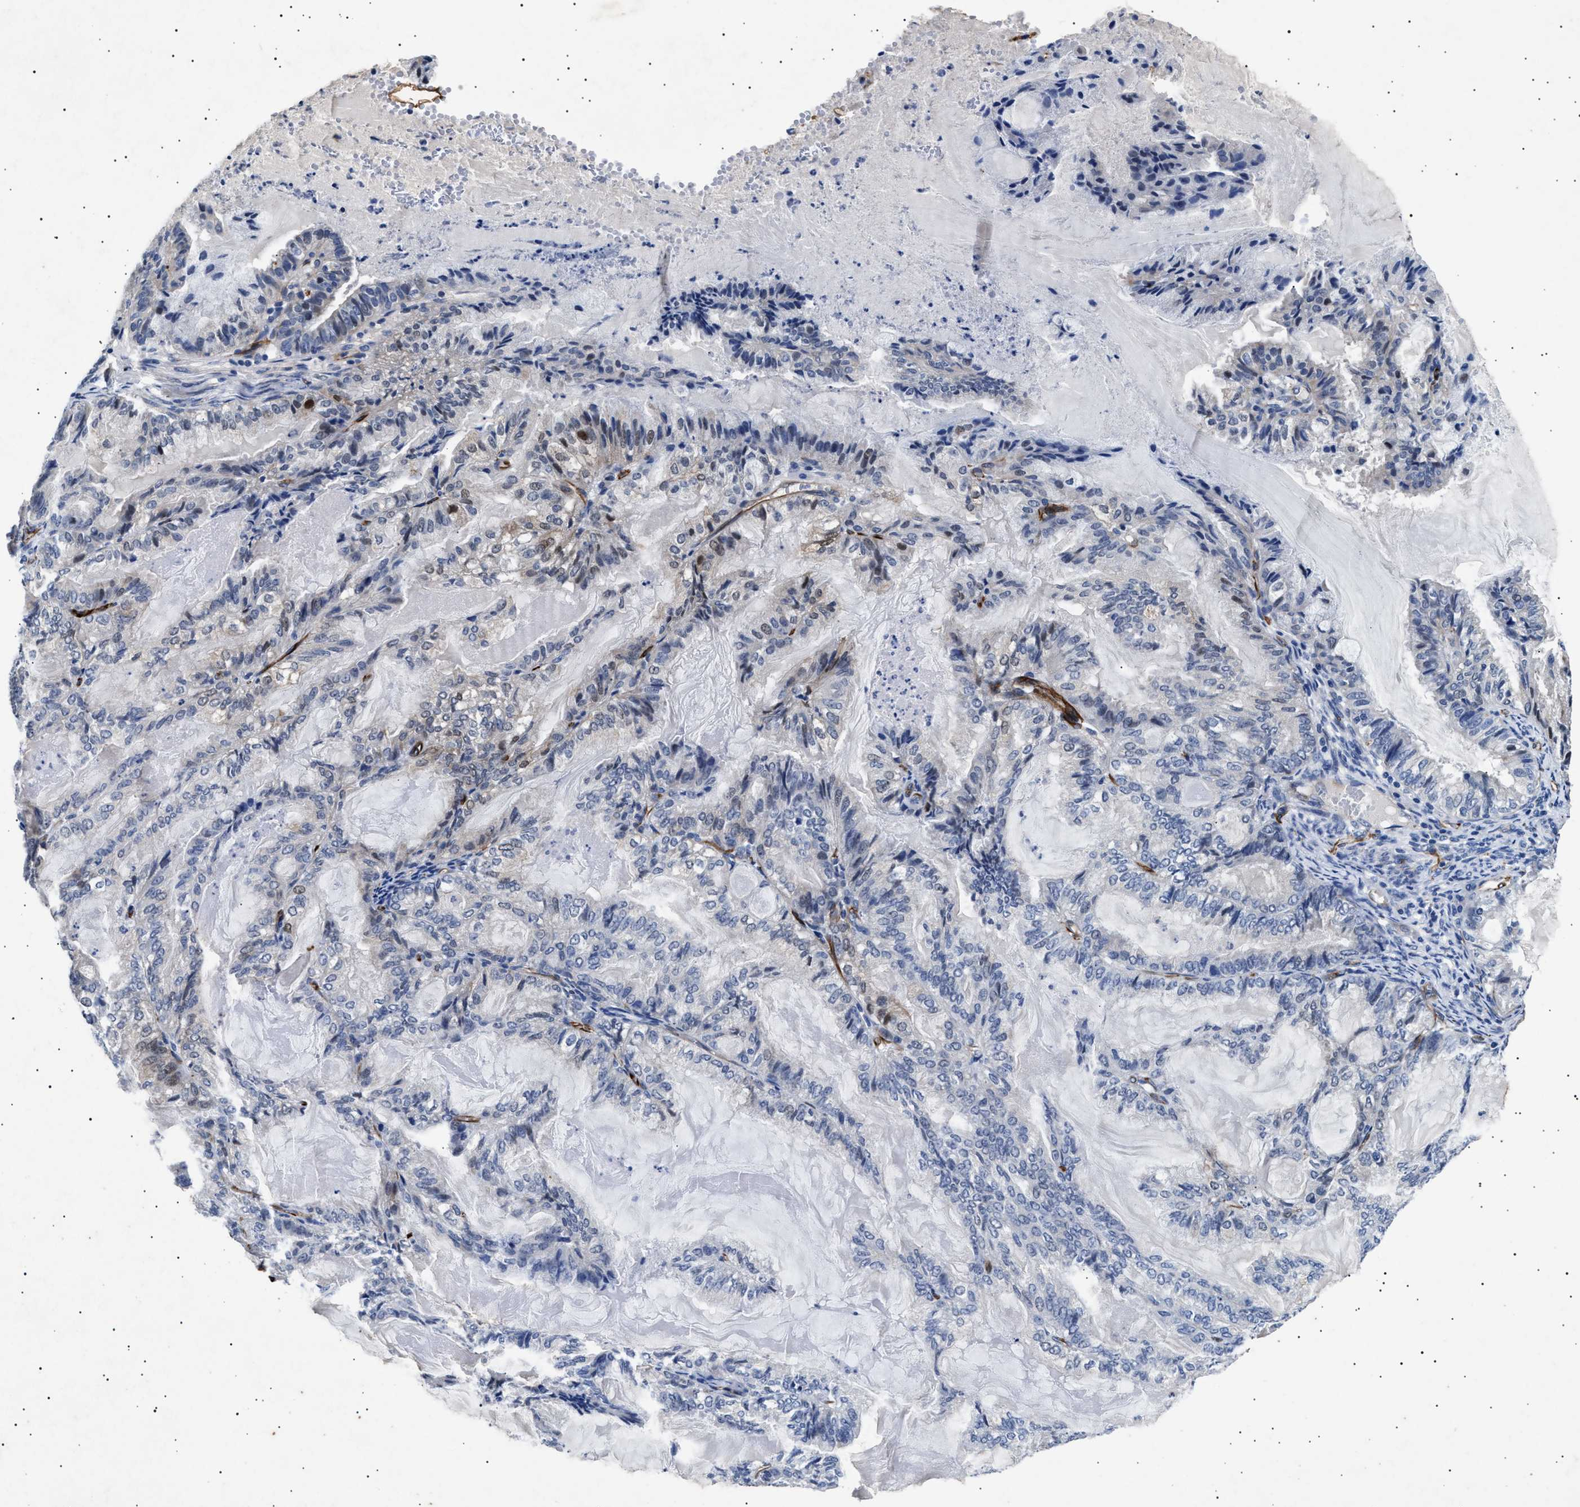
{"staining": {"intensity": "negative", "quantity": "none", "location": "none"}, "tissue": "endometrial cancer", "cell_type": "Tumor cells", "image_type": "cancer", "snomed": [{"axis": "morphology", "description": "Adenocarcinoma, NOS"}, {"axis": "topography", "description": "Endometrium"}], "caption": "DAB (3,3'-diaminobenzidine) immunohistochemical staining of human endometrial cancer demonstrates no significant staining in tumor cells.", "gene": "OLFML2A", "patient": {"sex": "female", "age": 86}}